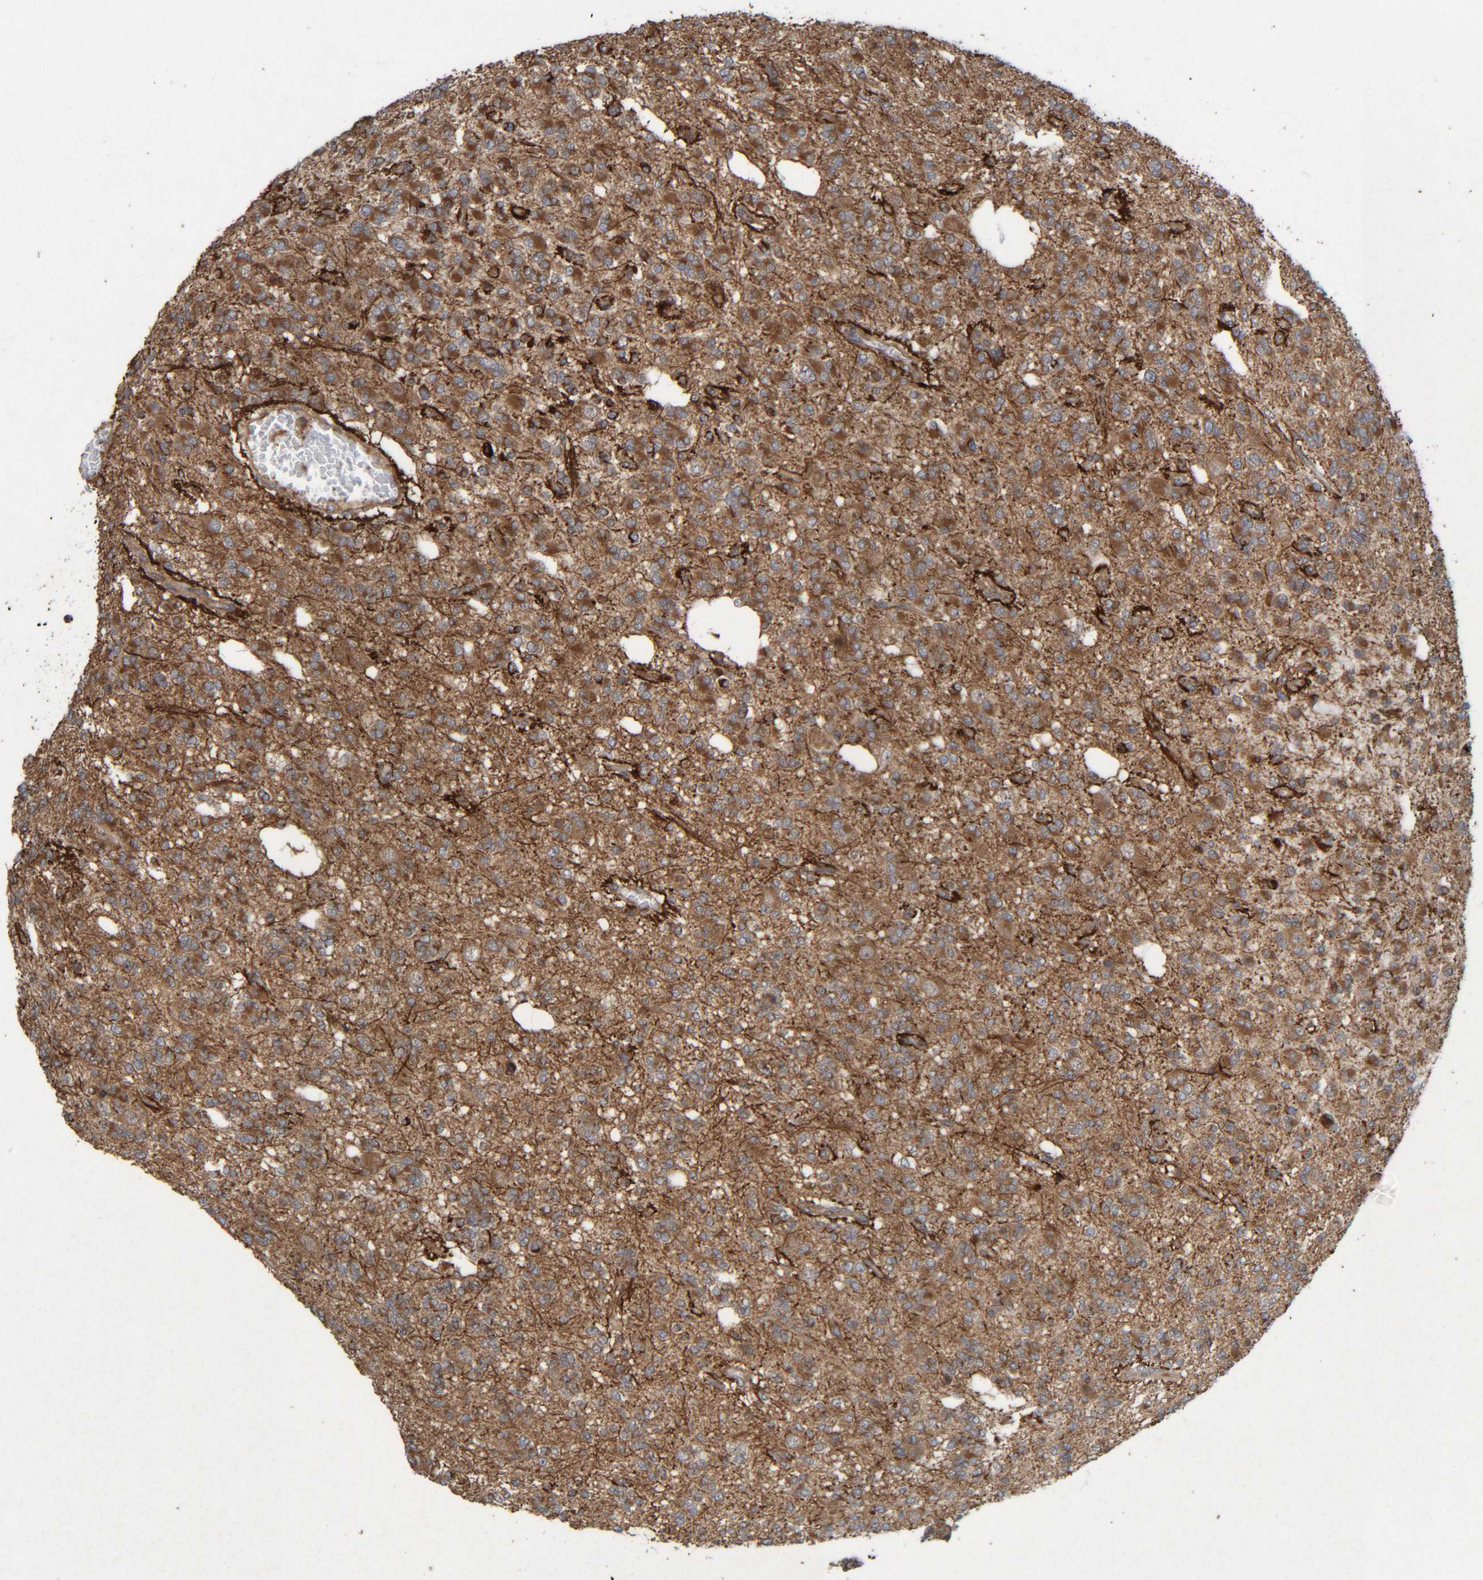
{"staining": {"intensity": "moderate", "quantity": ">75%", "location": "cytoplasmic/membranous"}, "tissue": "glioma", "cell_type": "Tumor cells", "image_type": "cancer", "snomed": [{"axis": "morphology", "description": "Glioma, malignant, Low grade"}, {"axis": "topography", "description": "Brain"}], "caption": "IHC micrograph of malignant glioma (low-grade) stained for a protein (brown), which reveals medium levels of moderate cytoplasmic/membranous positivity in about >75% of tumor cells.", "gene": "CCDC57", "patient": {"sex": "male", "age": 38}}